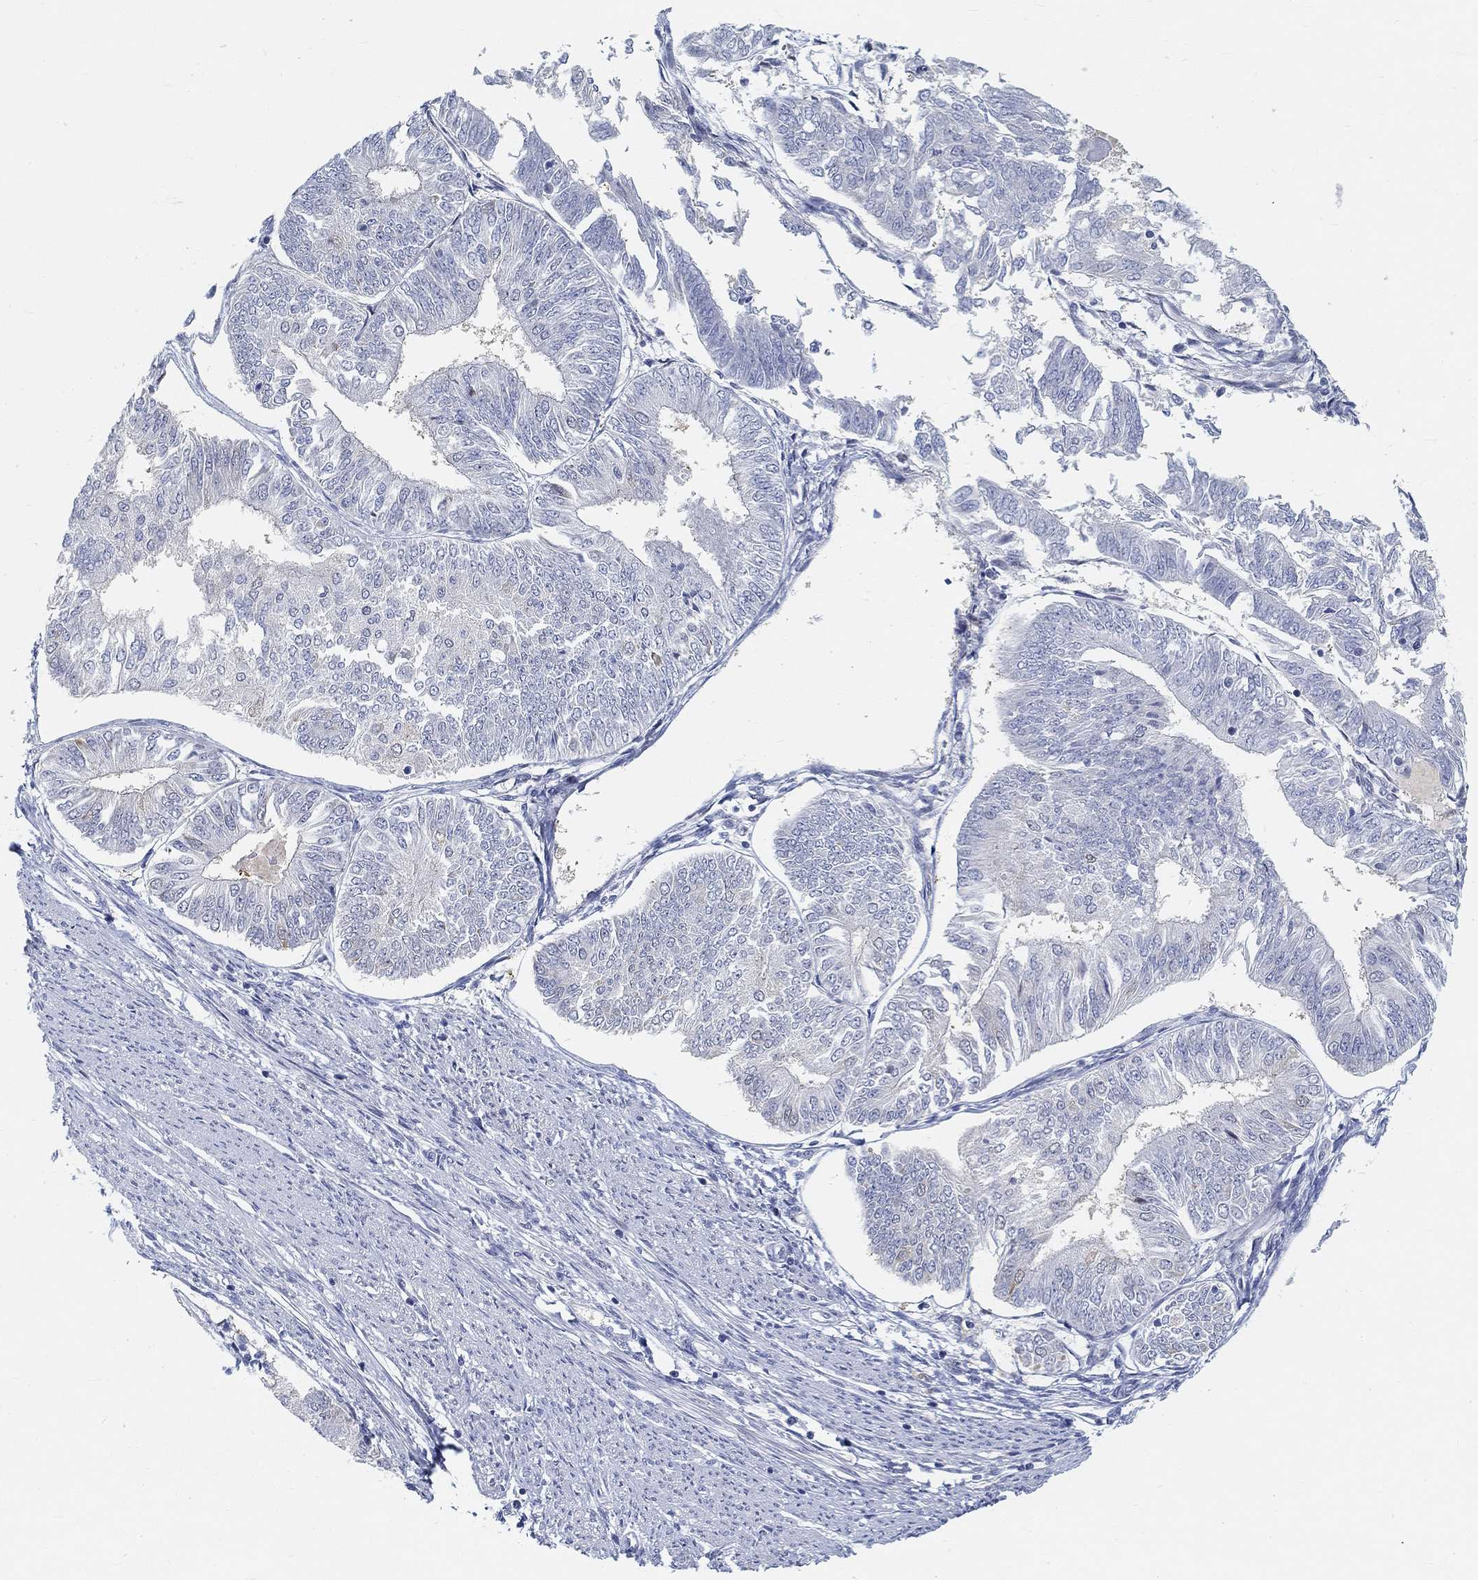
{"staining": {"intensity": "negative", "quantity": "none", "location": "none"}, "tissue": "endometrial cancer", "cell_type": "Tumor cells", "image_type": "cancer", "snomed": [{"axis": "morphology", "description": "Adenocarcinoma, NOS"}, {"axis": "topography", "description": "Endometrium"}], "caption": "Adenocarcinoma (endometrial) stained for a protein using immunohistochemistry reveals no positivity tumor cells.", "gene": "SNTG2", "patient": {"sex": "female", "age": 58}}